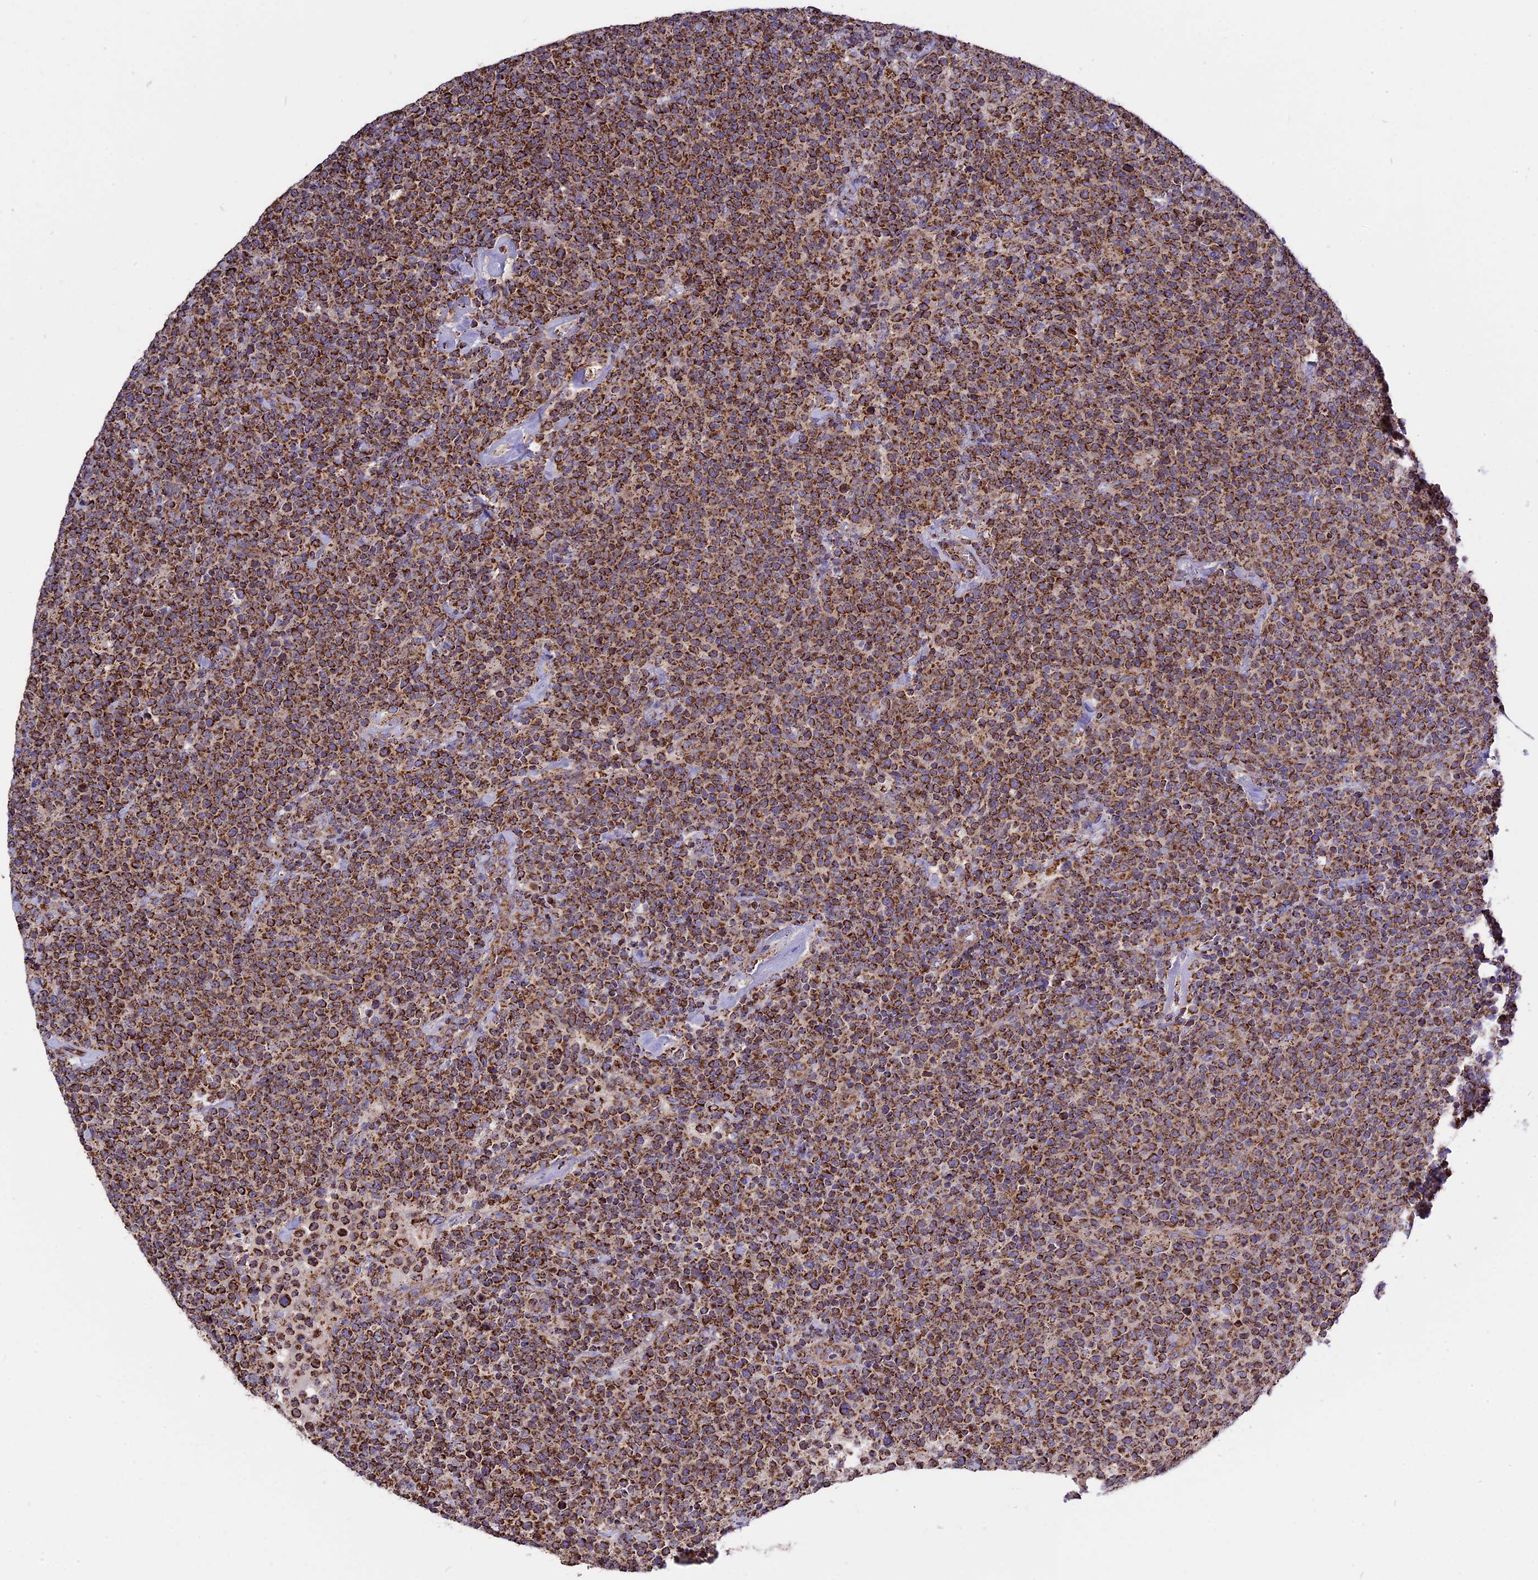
{"staining": {"intensity": "strong", "quantity": ">75%", "location": "cytoplasmic/membranous"}, "tissue": "lymphoma", "cell_type": "Tumor cells", "image_type": "cancer", "snomed": [{"axis": "morphology", "description": "Malignant lymphoma, non-Hodgkin's type, High grade"}, {"axis": "topography", "description": "Lymph node"}], "caption": "Strong cytoplasmic/membranous protein staining is present in about >75% of tumor cells in high-grade malignant lymphoma, non-Hodgkin's type. The protein of interest is stained brown, and the nuclei are stained in blue (DAB IHC with brightfield microscopy, high magnification).", "gene": "TTC4", "patient": {"sex": "male", "age": 61}}